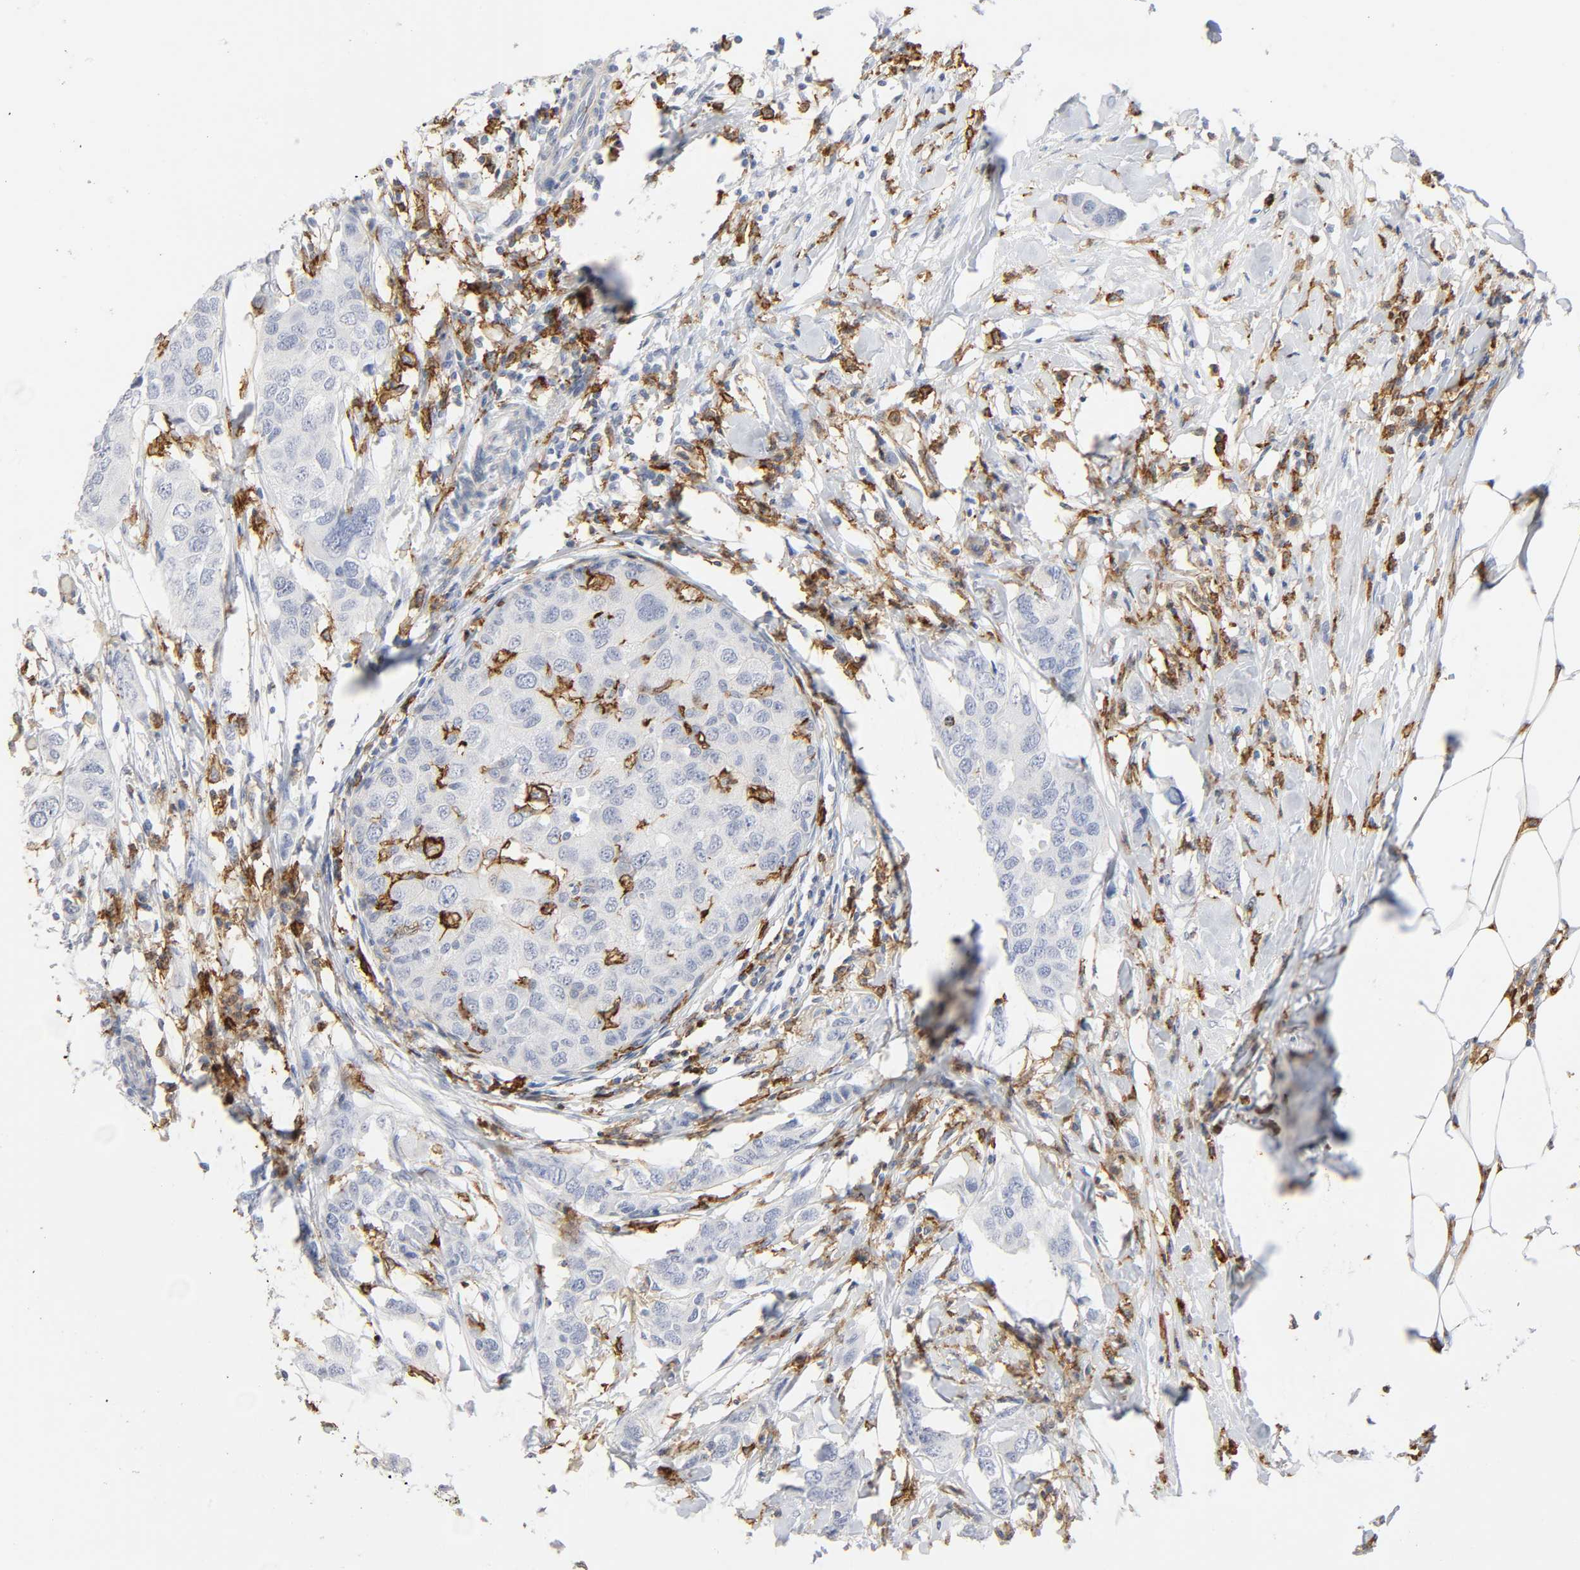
{"staining": {"intensity": "negative", "quantity": "none", "location": "none"}, "tissue": "breast cancer", "cell_type": "Tumor cells", "image_type": "cancer", "snomed": [{"axis": "morphology", "description": "Duct carcinoma"}, {"axis": "topography", "description": "Breast"}], "caption": "Protein analysis of invasive ductal carcinoma (breast) demonstrates no significant expression in tumor cells.", "gene": "LYN", "patient": {"sex": "female", "age": 50}}